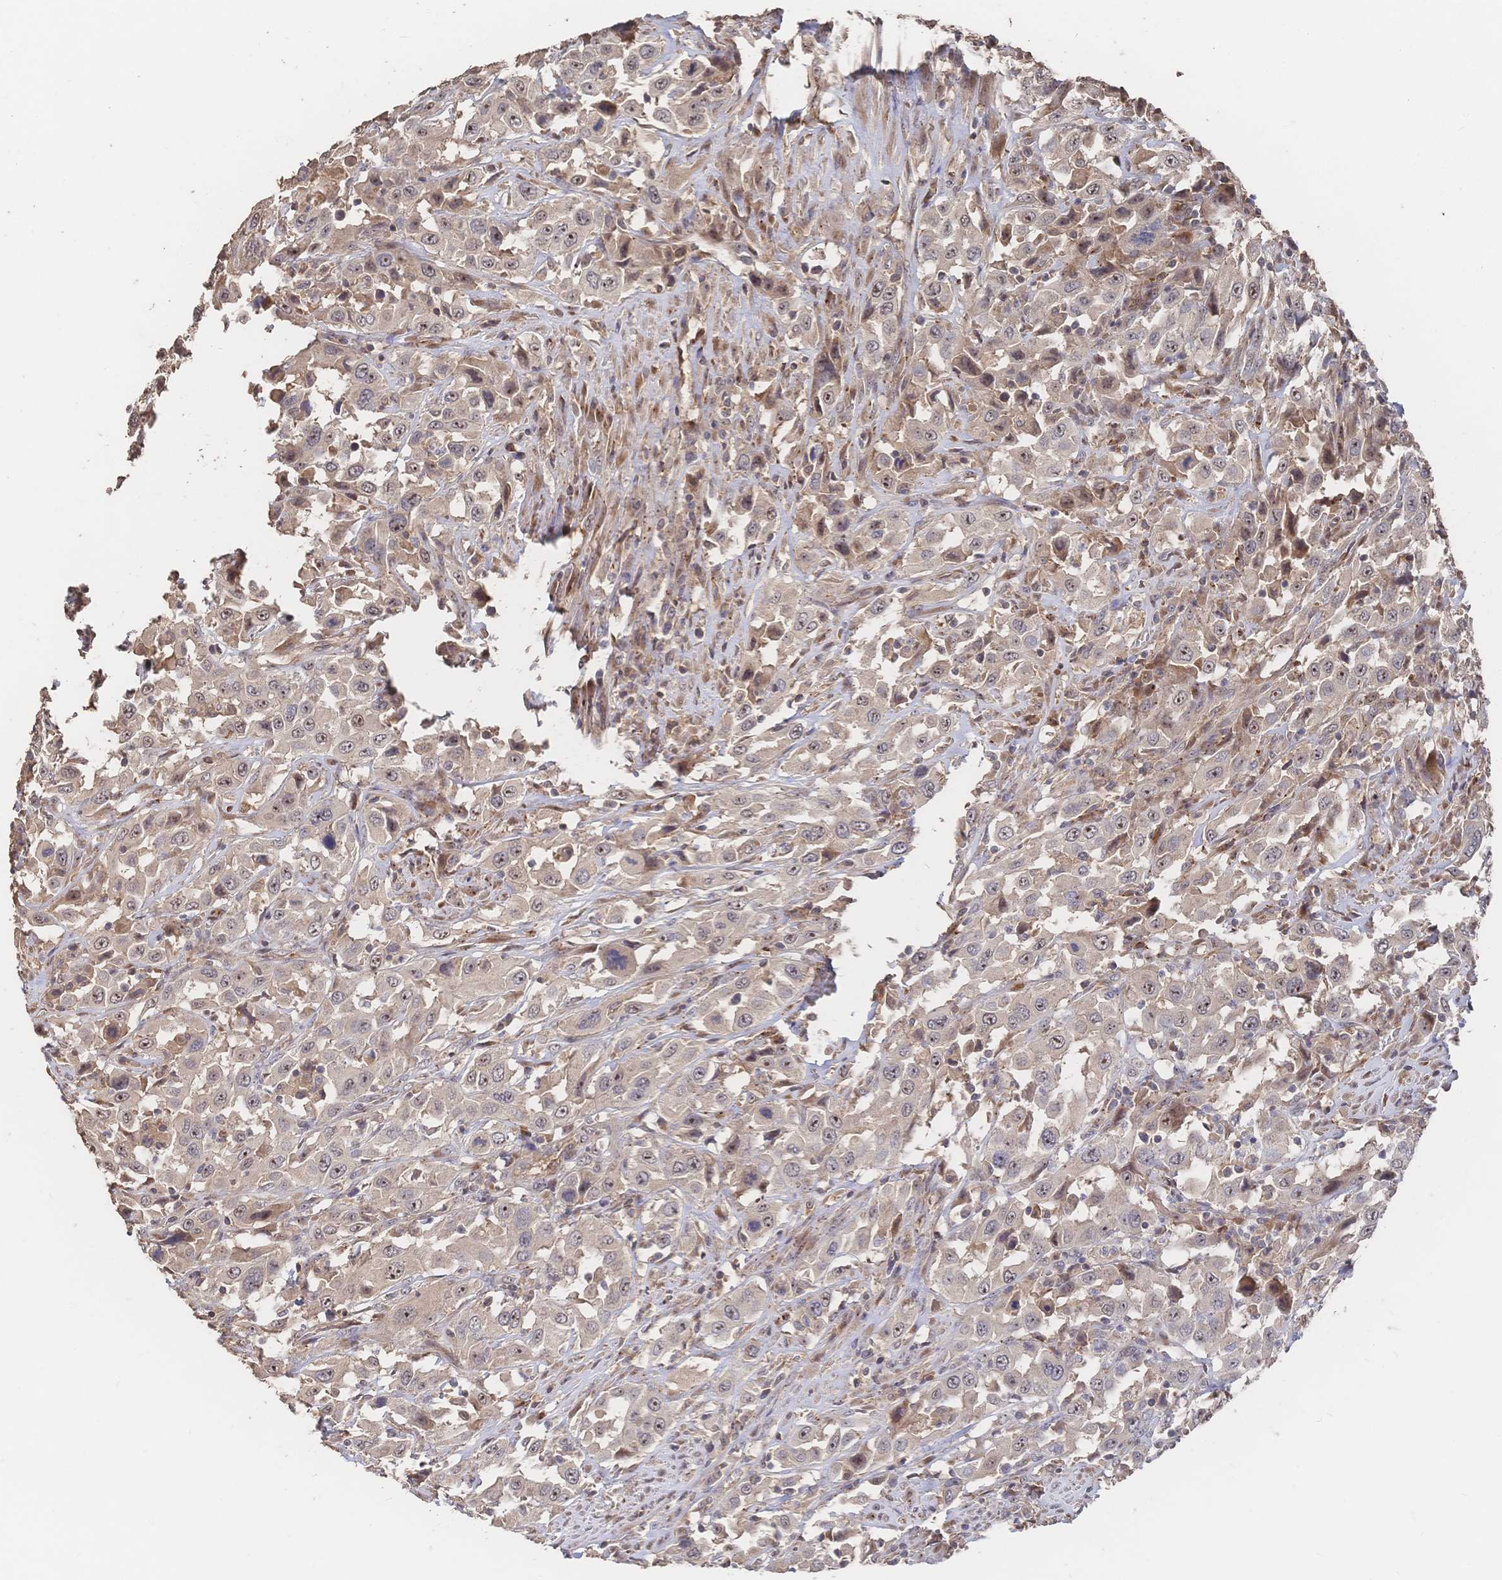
{"staining": {"intensity": "weak", "quantity": ">75%", "location": "cytoplasmic/membranous,nuclear"}, "tissue": "urothelial cancer", "cell_type": "Tumor cells", "image_type": "cancer", "snomed": [{"axis": "morphology", "description": "Urothelial carcinoma, High grade"}, {"axis": "topography", "description": "Urinary bladder"}], "caption": "Brown immunohistochemical staining in high-grade urothelial carcinoma exhibits weak cytoplasmic/membranous and nuclear positivity in approximately >75% of tumor cells.", "gene": "DNAJA4", "patient": {"sex": "male", "age": 61}}